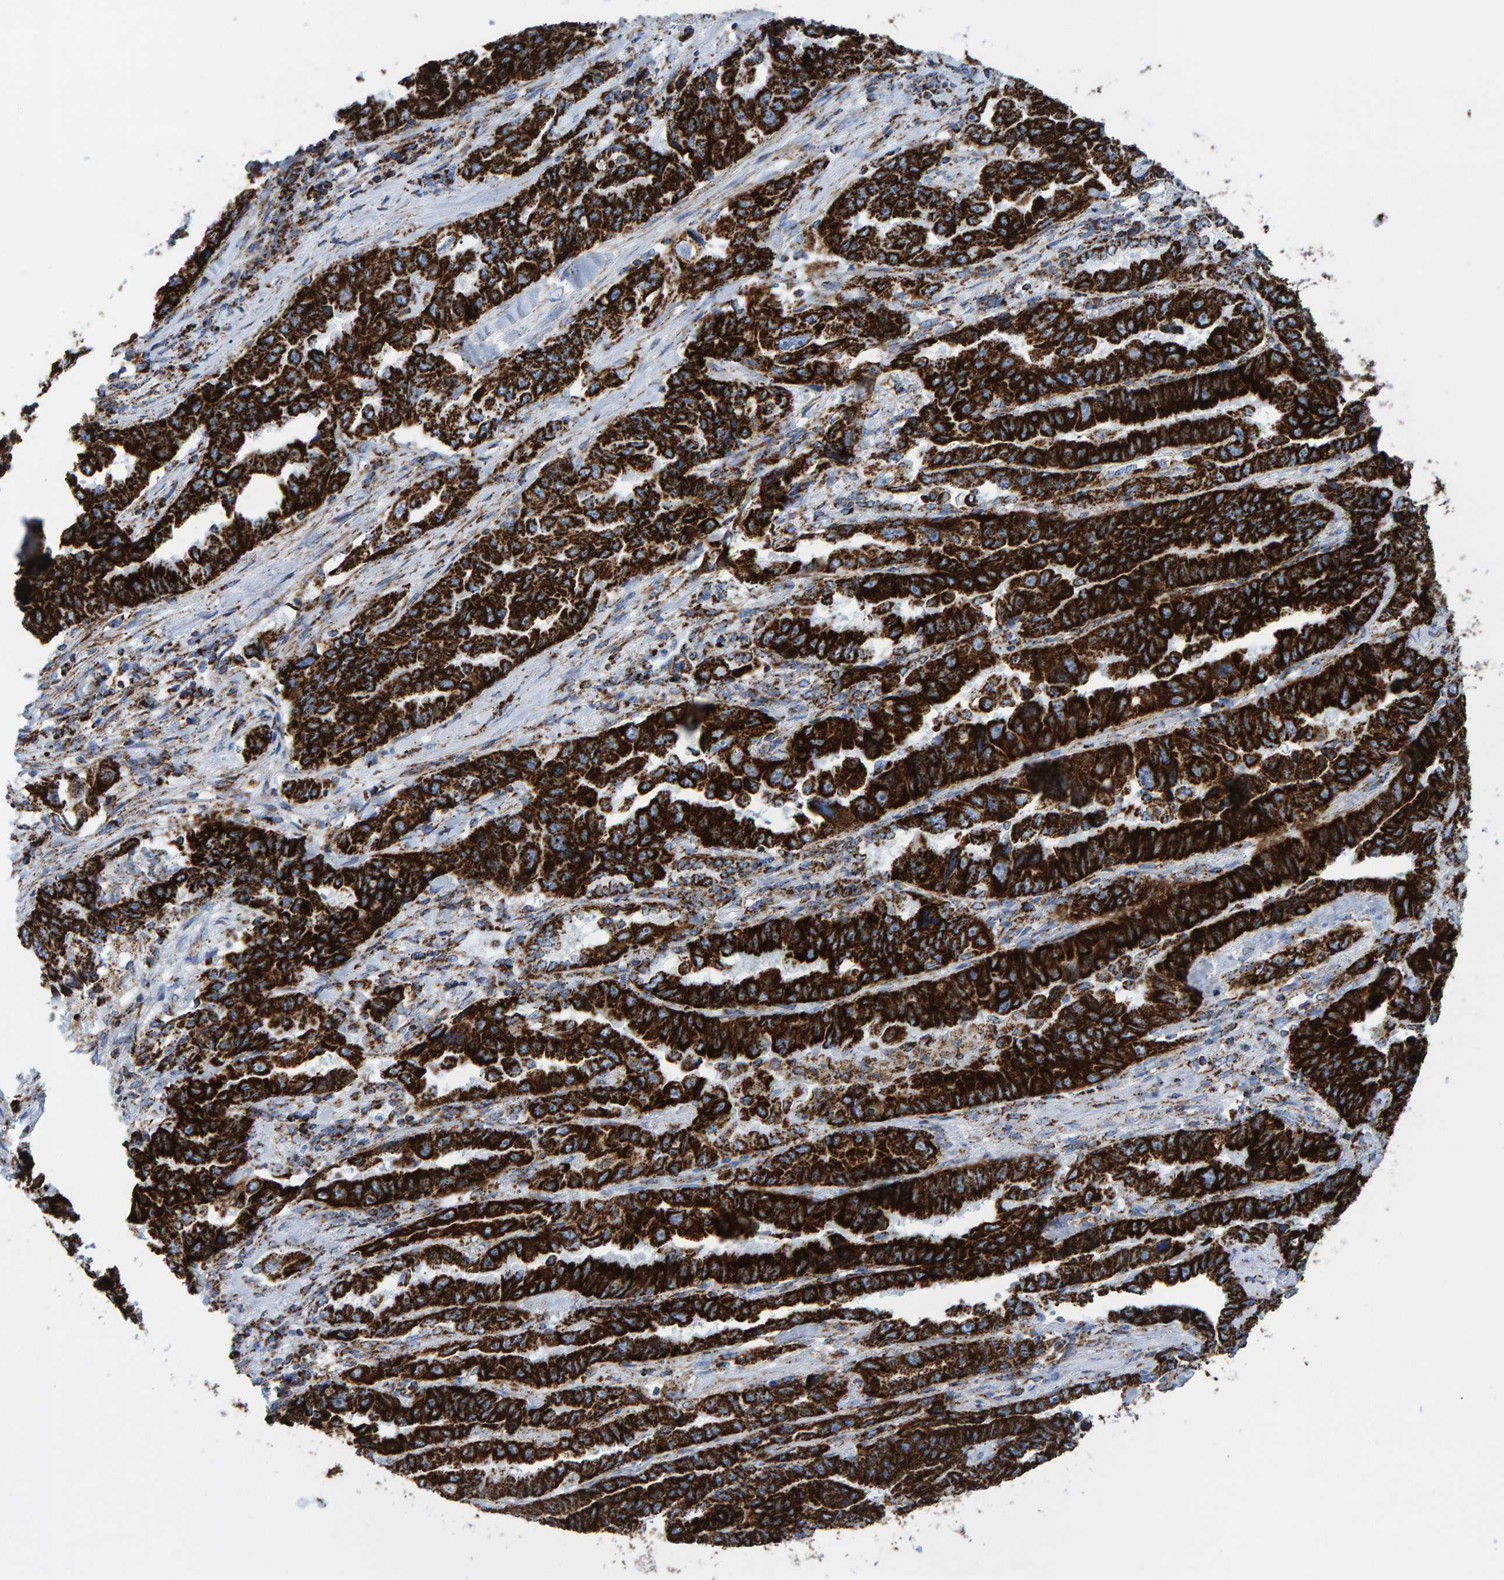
{"staining": {"intensity": "strong", "quantity": ">75%", "location": "cytoplasmic/membranous"}, "tissue": "lung cancer", "cell_type": "Tumor cells", "image_type": "cancer", "snomed": [{"axis": "morphology", "description": "Adenocarcinoma, NOS"}, {"axis": "topography", "description": "Lung"}], "caption": "Lung cancer (adenocarcinoma) stained with immunohistochemistry (IHC) exhibits strong cytoplasmic/membranous expression in approximately >75% of tumor cells. The staining was performed using DAB, with brown indicating positive protein expression. Nuclei are stained blue with hematoxylin.", "gene": "ENSG00000262660", "patient": {"sex": "female", "age": 51}}